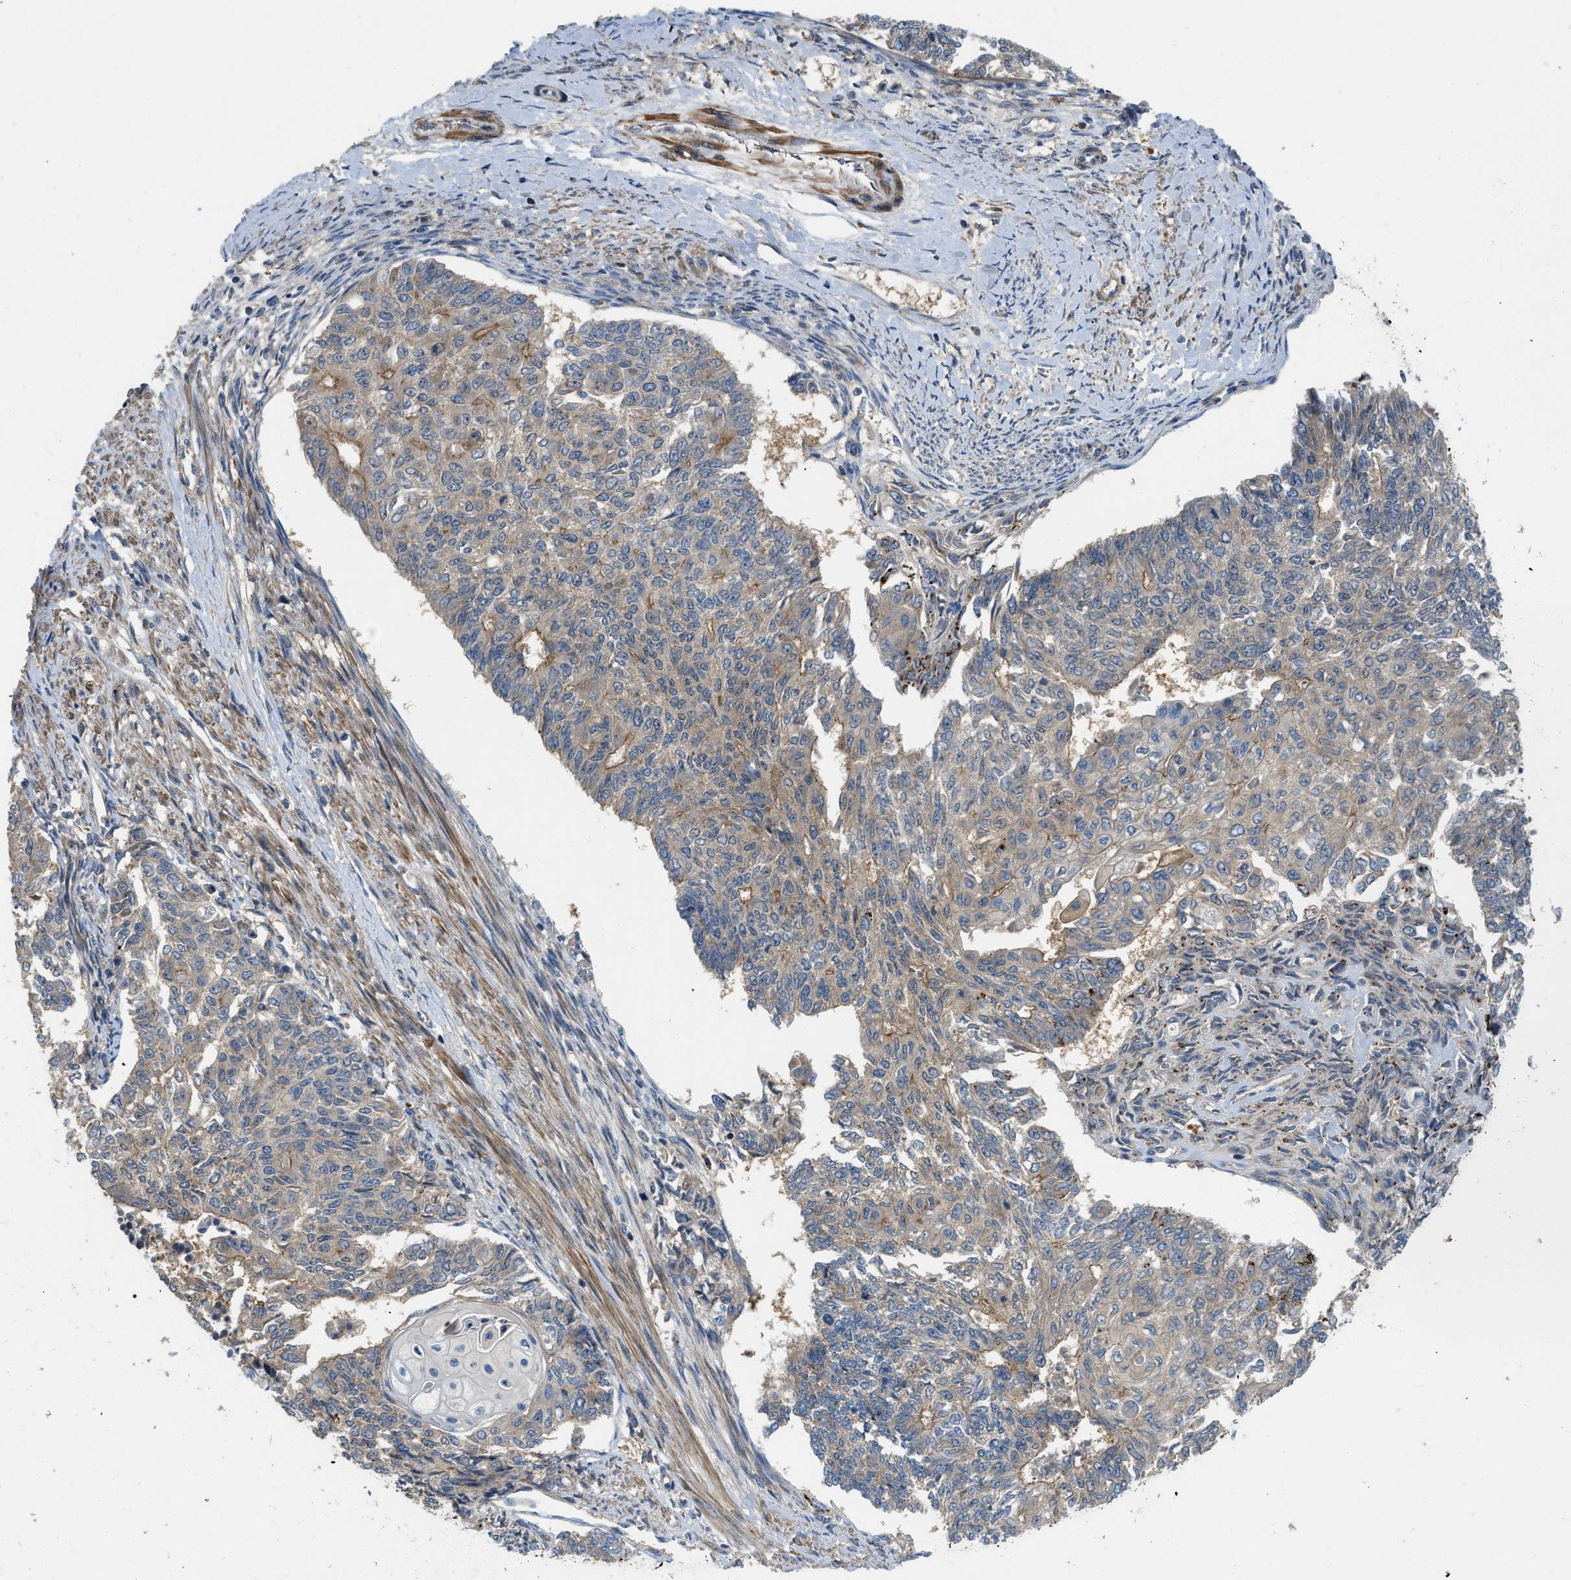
{"staining": {"intensity": "weak", "quantity": "<25%", "location": "cytoplasmic/membranous"}, "tissue": "endometrial cancer", "cell_type": "Tumor cells", "image_type": "cancer", "snomed": [{"axis": "morphology", "description": "Adenocarcinoma, NOS"}, {"axis": "topography", "description": "Endometrium"}], "caption": "Image shows no protein expression in tumor cells of endometrial cancer tissue. (DAB (3,3'-diaminobenzidine) IHC visualized using brightfield microscopy, high magnification).", "gene": "GPR31", "patient": {"sex": "female", "age": 32}}